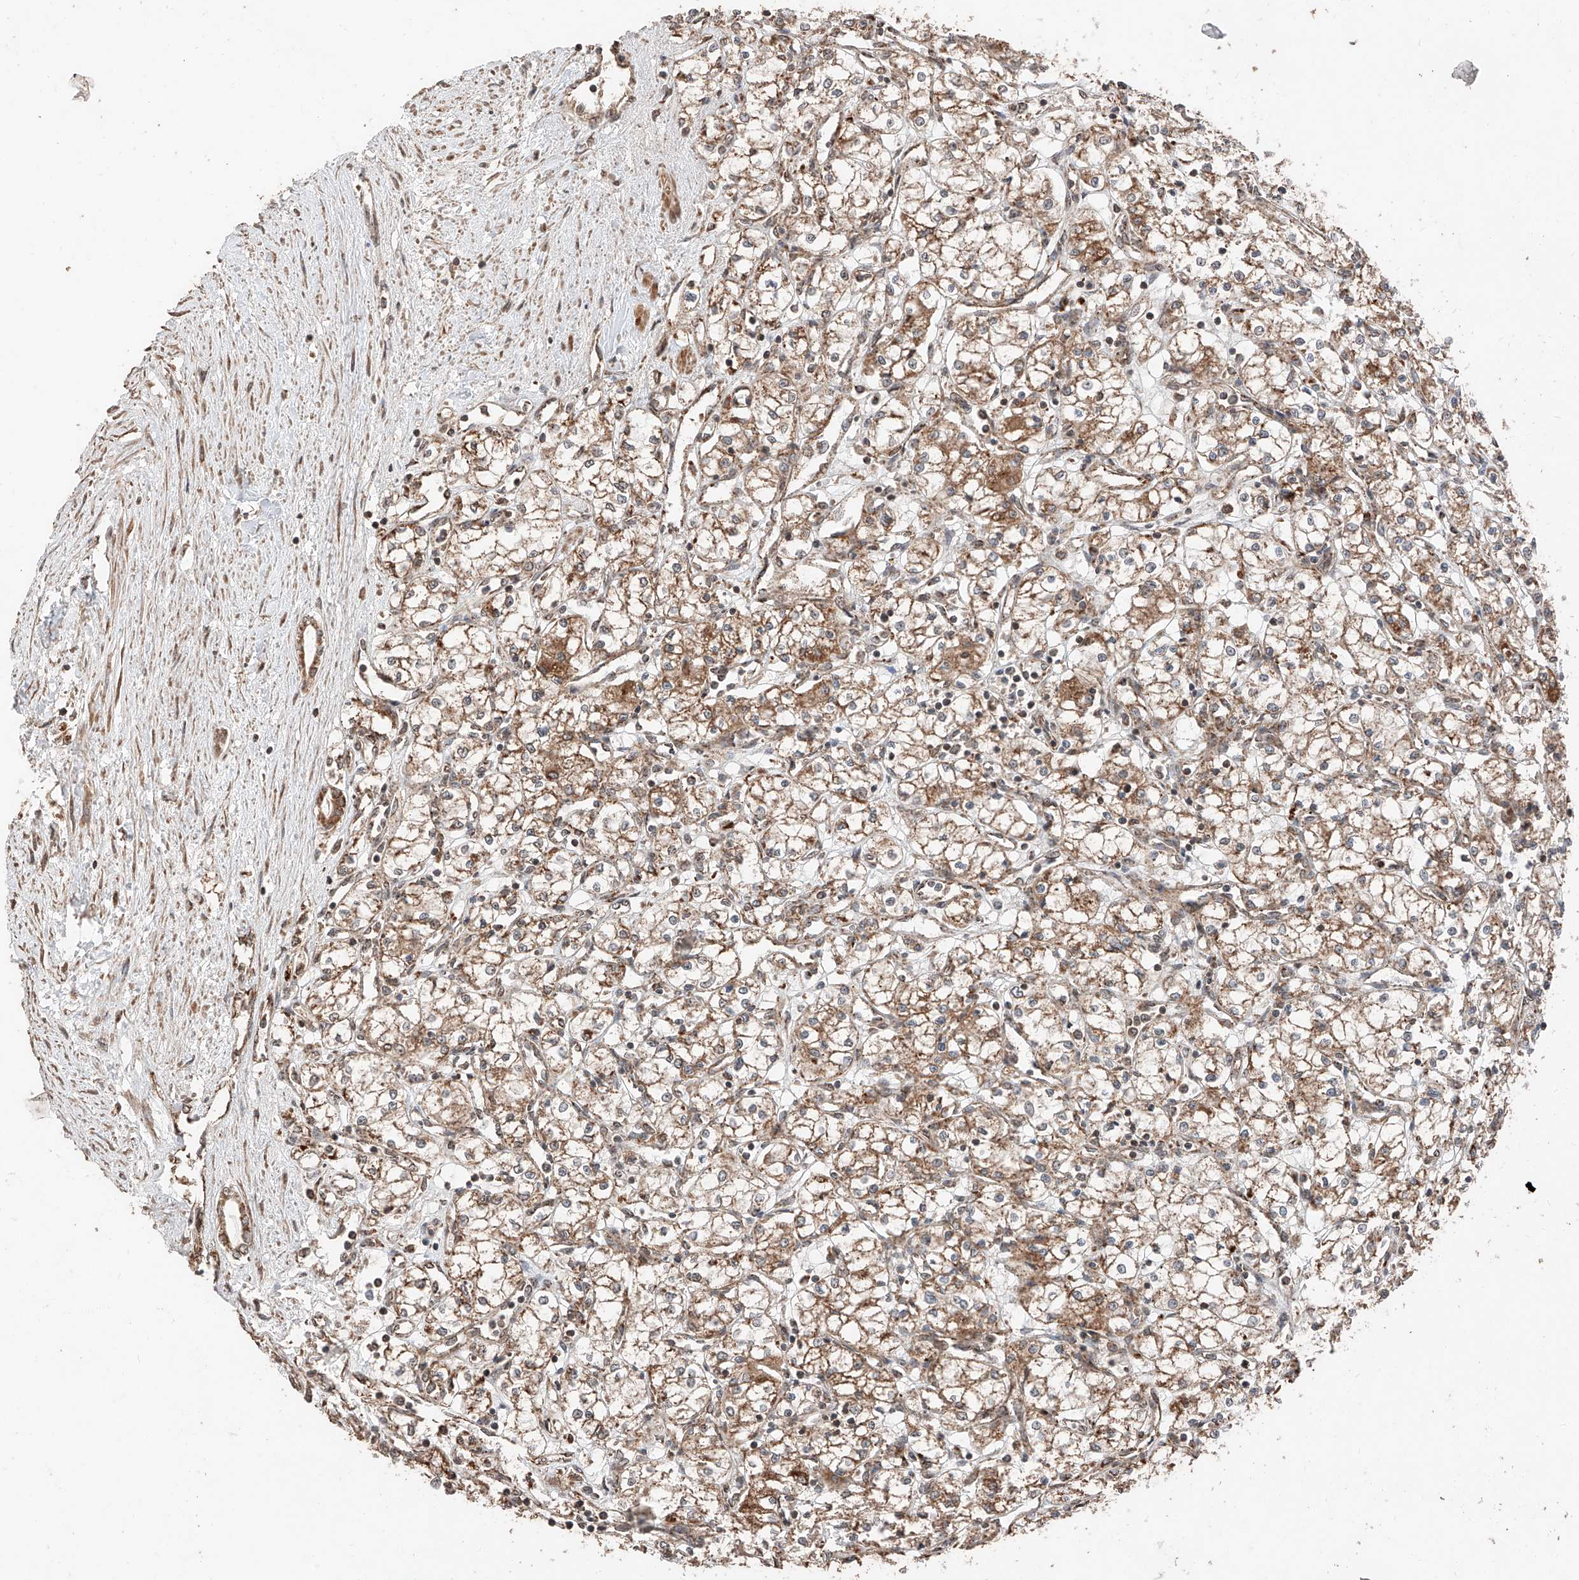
{"staining": {"intensity": "moderate", "quantity": ">75%", "location": "cytoplasmic/membranous"}, "tissue": "renal cancer", "cell_type": "Tumor cells", "image_type": "cancer", "snomed": [{"axis": "morphology", "description": "Adenocarcinoma, NOS"}, {"axis": "topography", "description": "Kidney"}], "caption": "Approximately >75% of tumor cells in human renal cancer demonstrate moderate cytoplasmic/membranous protein staining as visualized by brown immunohistochemical staining.", "gene": "ZSCAN29", "patient": {"sex": "male", "age": 59}}